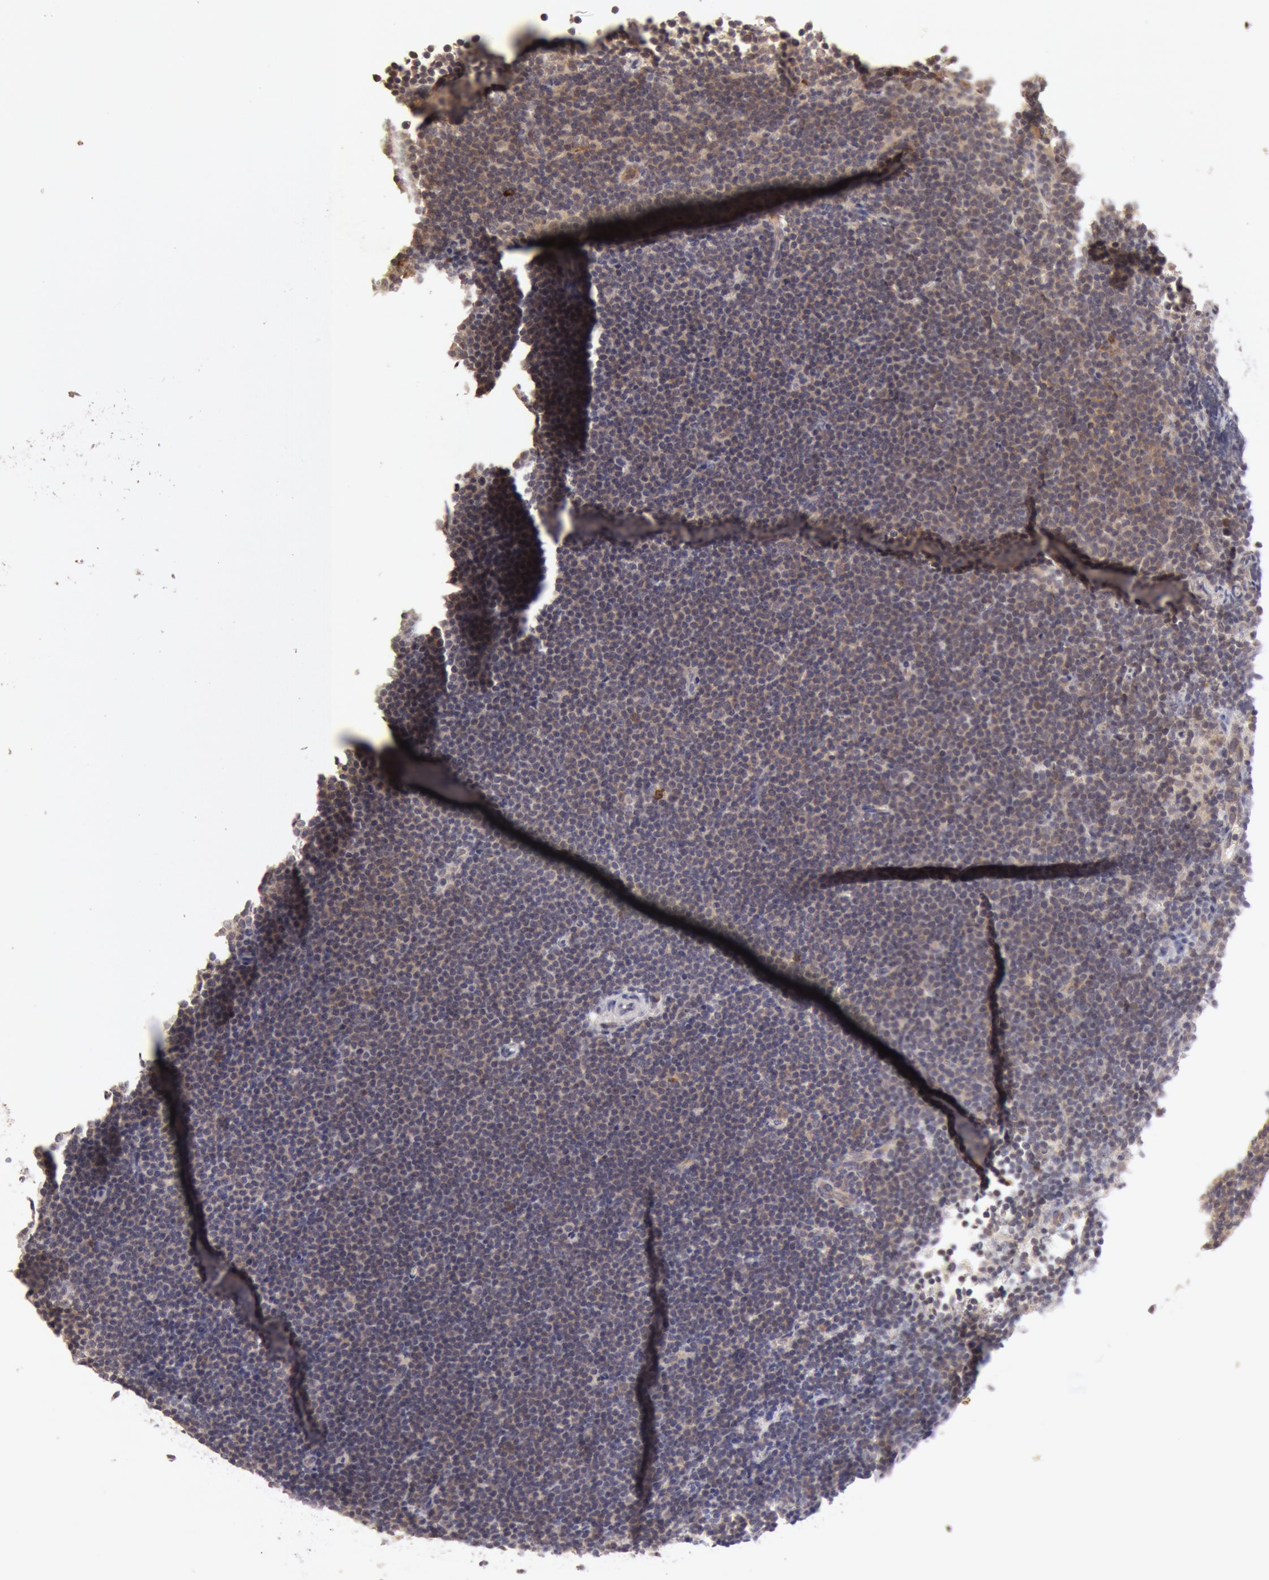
{"staining": {"intensity": "negative", "quantity": "none", "location": "none"}, "tissue": "lymphoma", "cell_type": "Tumor cells", "image_type": "cancer", "snomed": [{"axis": "morphology", "description": "Malignant lymphoma, non-Hodgkin's type, Low grade"}, {"axis": "topography", "description": "Lymph node"}], "caption": "The micrograph reveals no significant expression in tumor cells of lymphoma.", "gene": "ZFP36L1", "patient": {"sex": "female", "age": 69}}